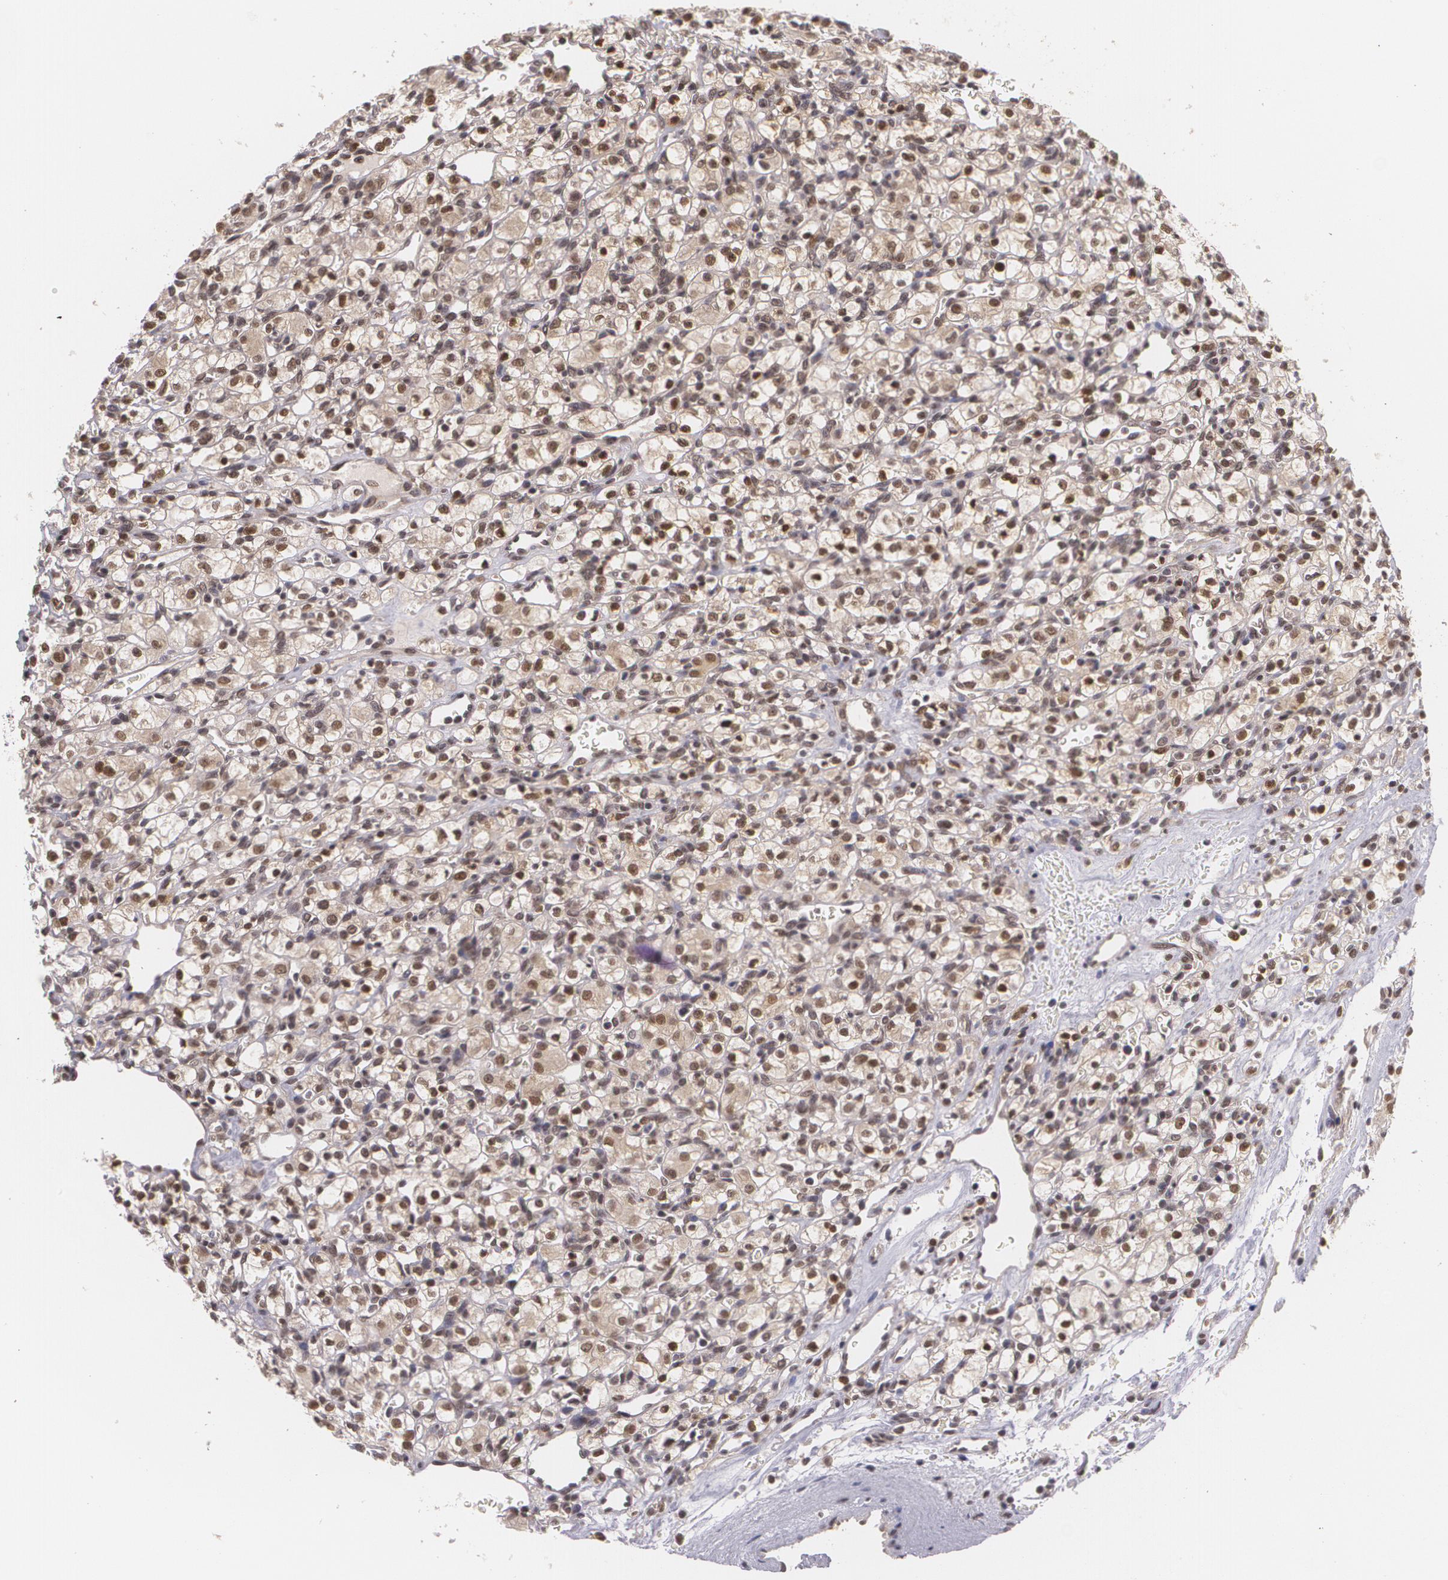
{"staining": {"intensity": "moderate", "quantity": ">75%", "location": "cytoplasmic/membranous,nuclear"}, "tissue": "renal cancer", "cell_type": "Tumor cells", "image_type": "cancer", "snomed": [{"axis": "morphology", "description": "Adenocarcinoma, NOS"}, {"axis": "topography", "description": "Kidney"}], "caption": "Immunohistochemistry (IHC) of human renal cancer demonstrates medium levels of moderate cytoplasmic/membranous and nuclear staining in about >75% of tumor cells.", "gene": "ALX1", "patient": {"sex": "female", "age": 62}}